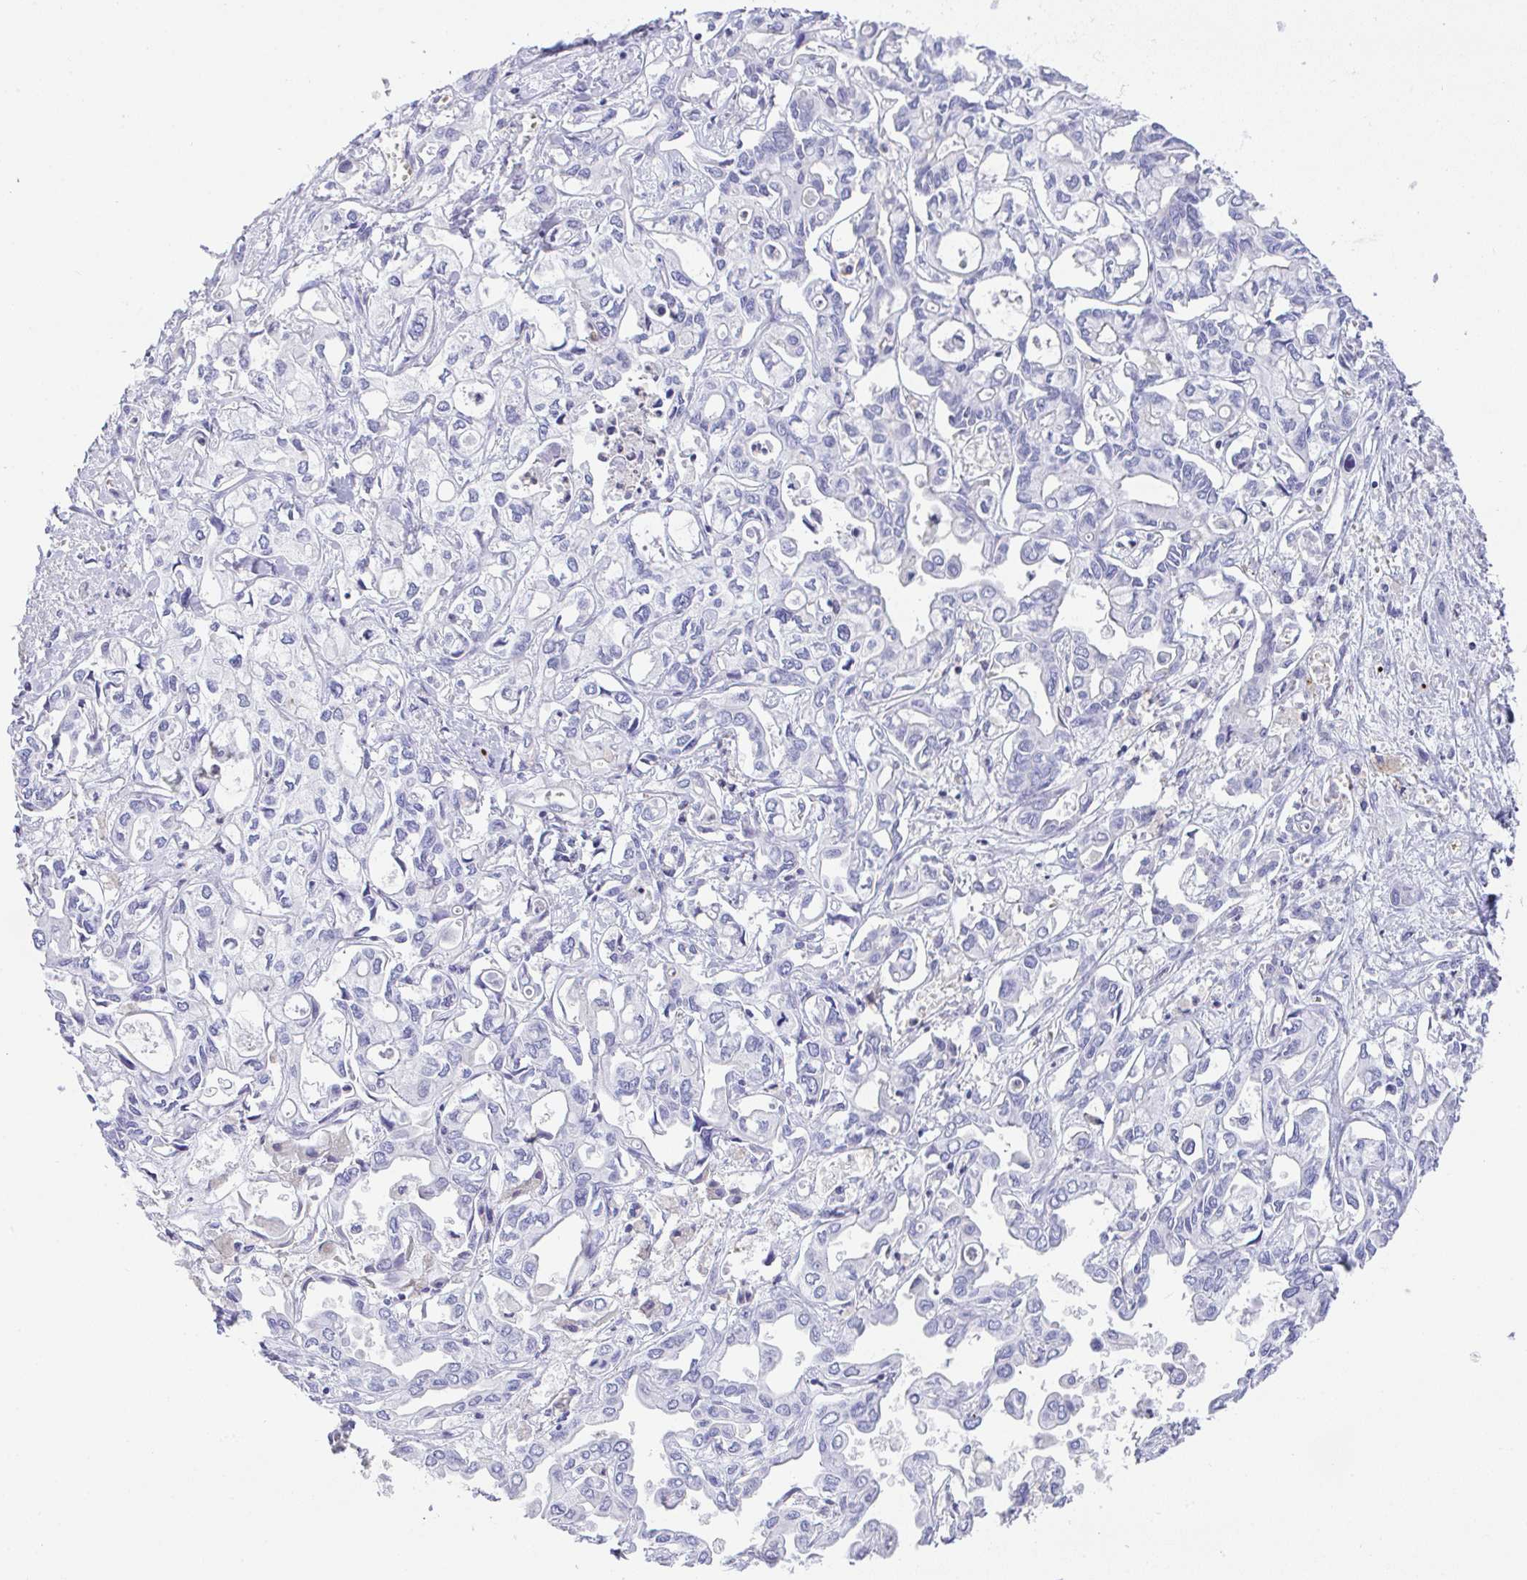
{"staining": {"intensity": "negative", "quantity": "none", "location": "none"}, "tissue": "liver cancer", "cell_type": "Tumor cells", "image_type": "cancer", "snomed": [{"axis": "morphology", "description": "Cholangiocarcinoma"}, {"axis": "topography", "description": "Liver"}], "caption": "Tumor cells show no significant expression in liver cancer (cholangiocarcinoma).", "gene": "TNFAIP8", "patient": {"sex": "female", "age": 64}}